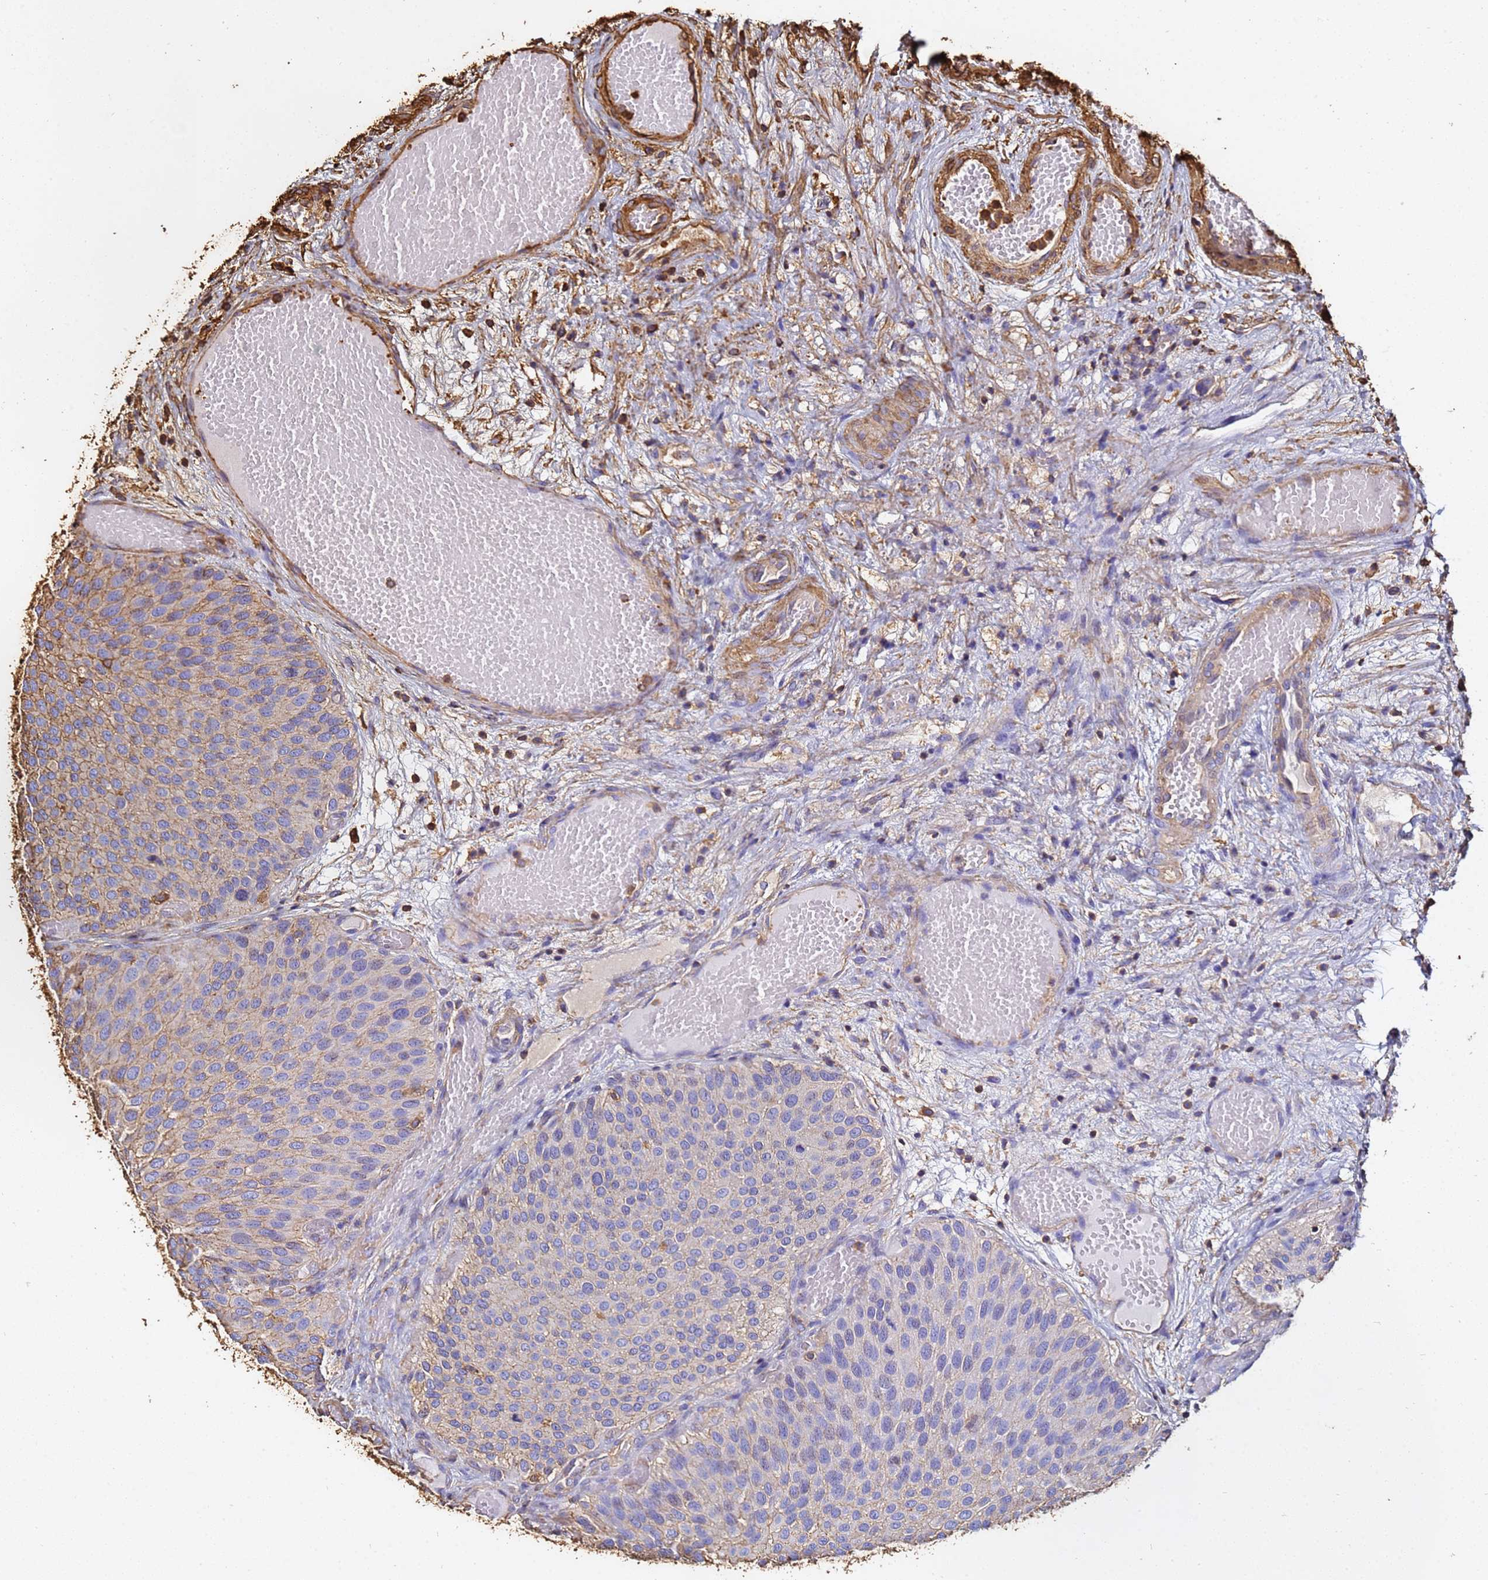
{"staining": {"intensity": "moderate", "quantity": "<25%", "location": "cytoplasmic/membranous"}, "tissue": "urothelial cancer", "cell_type": "Tumor cells", "image_type": "cancer", "snomed": [{"axis": "morphology", "description": "Urothelial carcinoma, Low grade"}, {"axis": "topography", "description": "Urinary bladder"}], "caption": "Protein analysis of urothelial cancer tissue displays moderate cytoplasmic/membranous staining in approximately <25% of tumor cells. Nuclei are stained in blue.", "gene": "ACTB", "patient": {"sex": "male", "age": 89}}